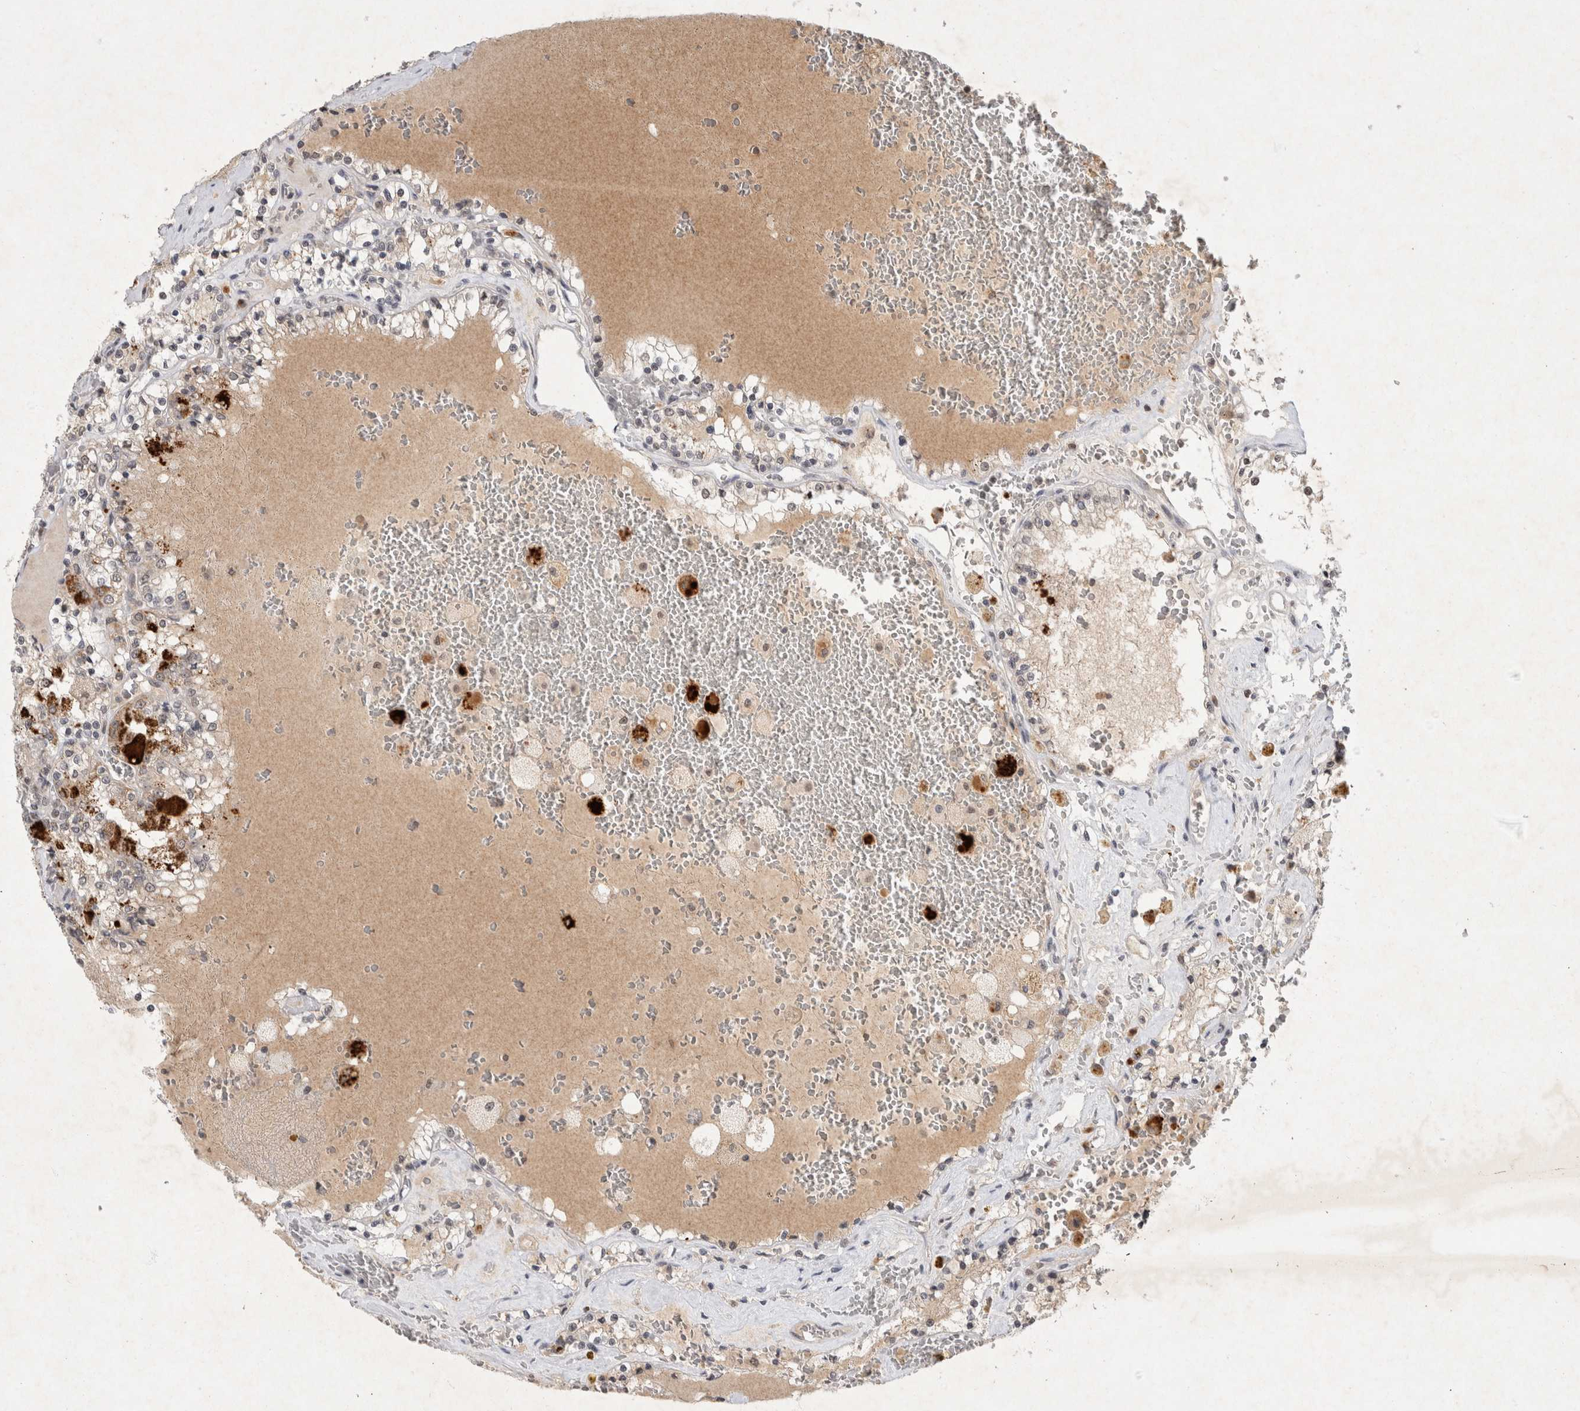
{"staining": {"intensity": "negative", "quantity": "none", "location": "none"}, "tissue": "renal cancer", "cell_type": "Tumor cells", "image_type": "cancer", "snomed": [{"axis": "morphology", "description": "Adenocarcinoma, NOS"}, {"axis": "topography", "description": "Kidney"}], "caption": "IHC image of renal cancer stained for a protein (brown), which reveals no expression in tumor cells.", "gene": "XRCC5", "patient": {"sex": "female", "age": 56}}